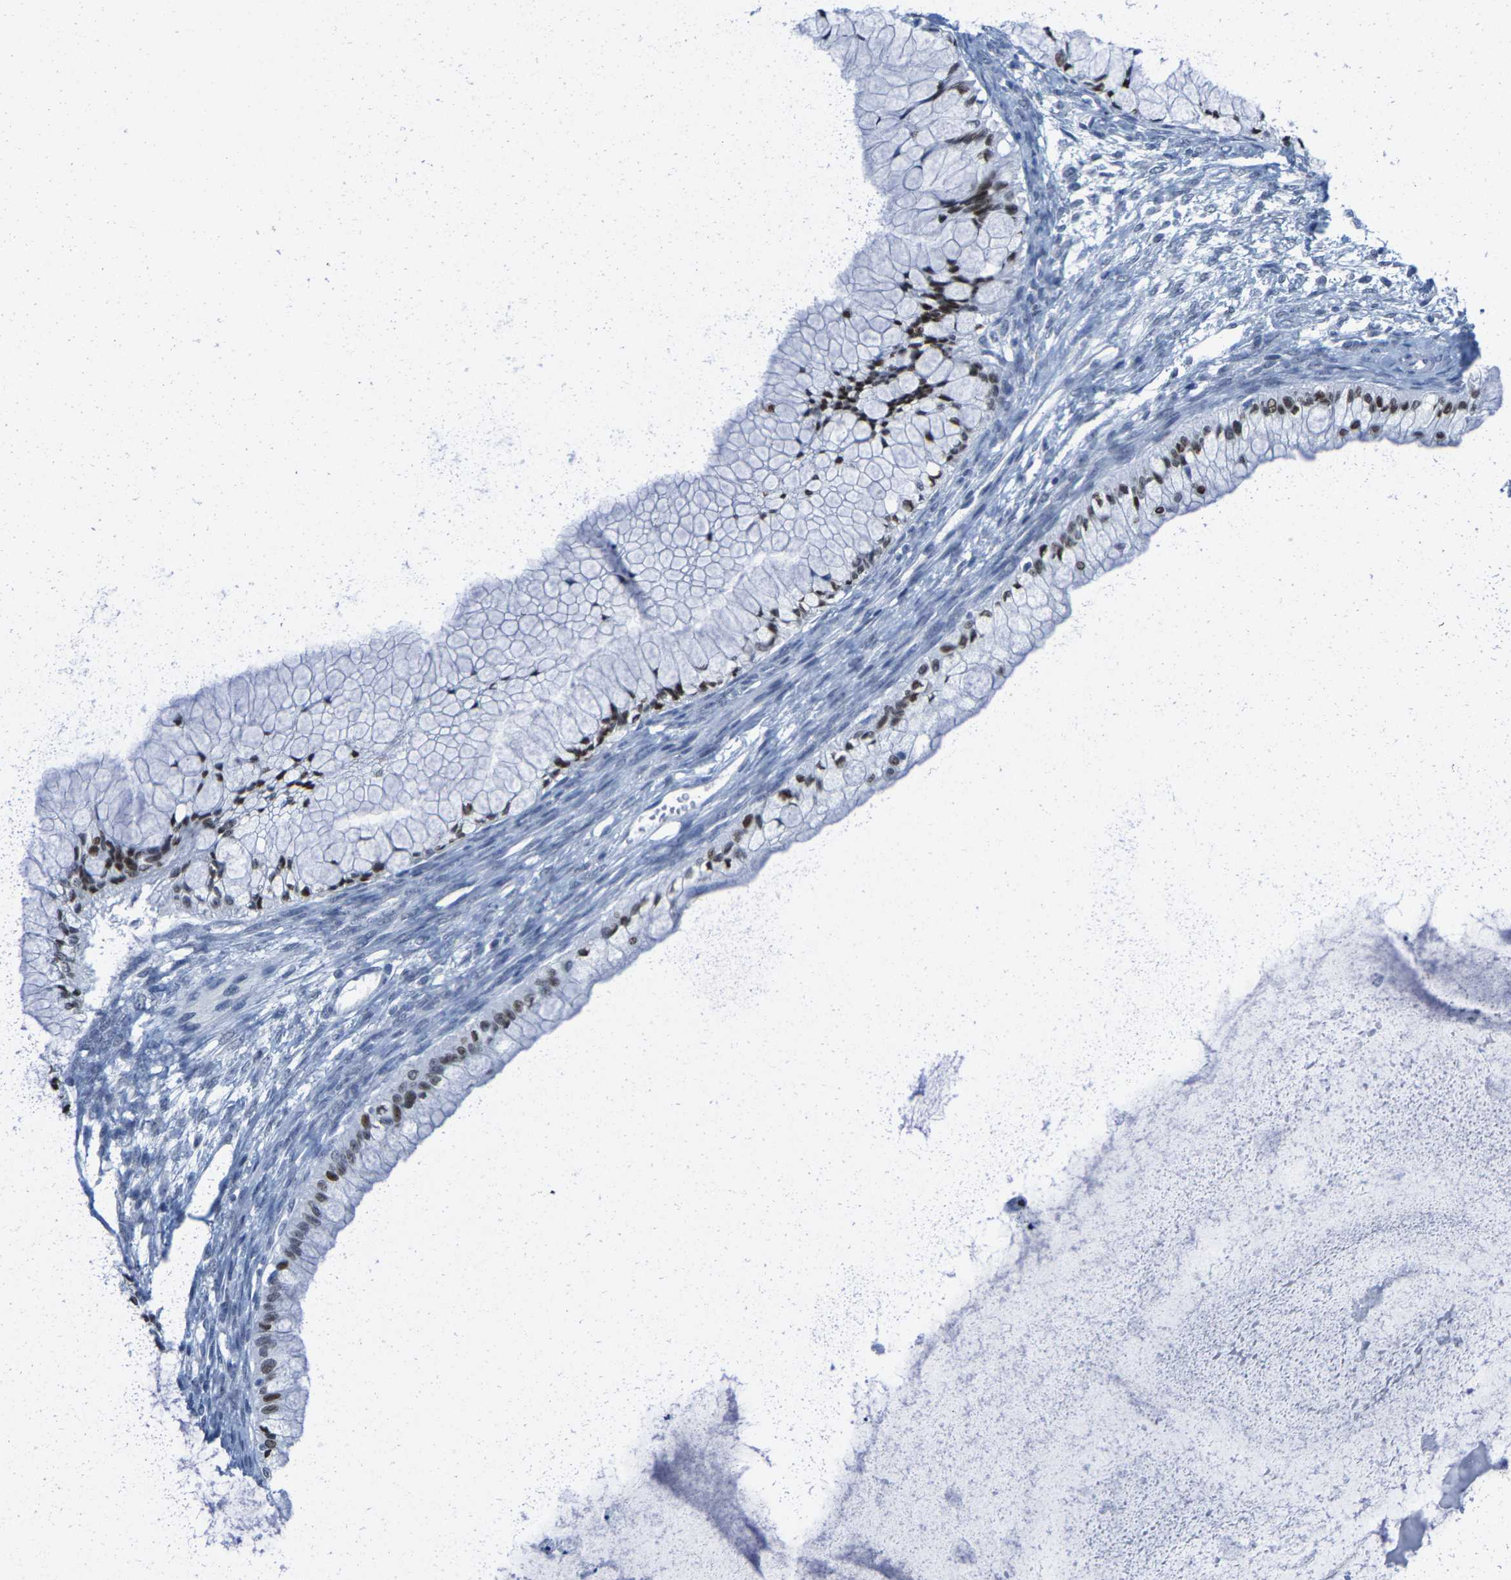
{"staining": {"intensity": "moderate", "quantity": ">75%", "location": "nuclear"}, "tissue": "ovarian cancer", "cell_type": "Tumor cells", "image_type": "cancer", "snomed": [{"axis": "morphology", "description": "Cystadenocarcinoma, mucinous, NOS"}, {"axis": "topography", "description": "Ovary"}], "caption": "IHC staining of ovarian mucinous cystadenocarcinoma, which reveals medium levels of moderate nuclear positivity in about >75% of tumor cells indicating moderate nuclear protein positivity. The staining was performed using DAB (3,3'-diaminobenzidine) (brown) for protein detection and nuclei were counterstained in hematoxylin (blue).", "gene": "SETD1B", "patient": {"sex": "female", "age": 57}}